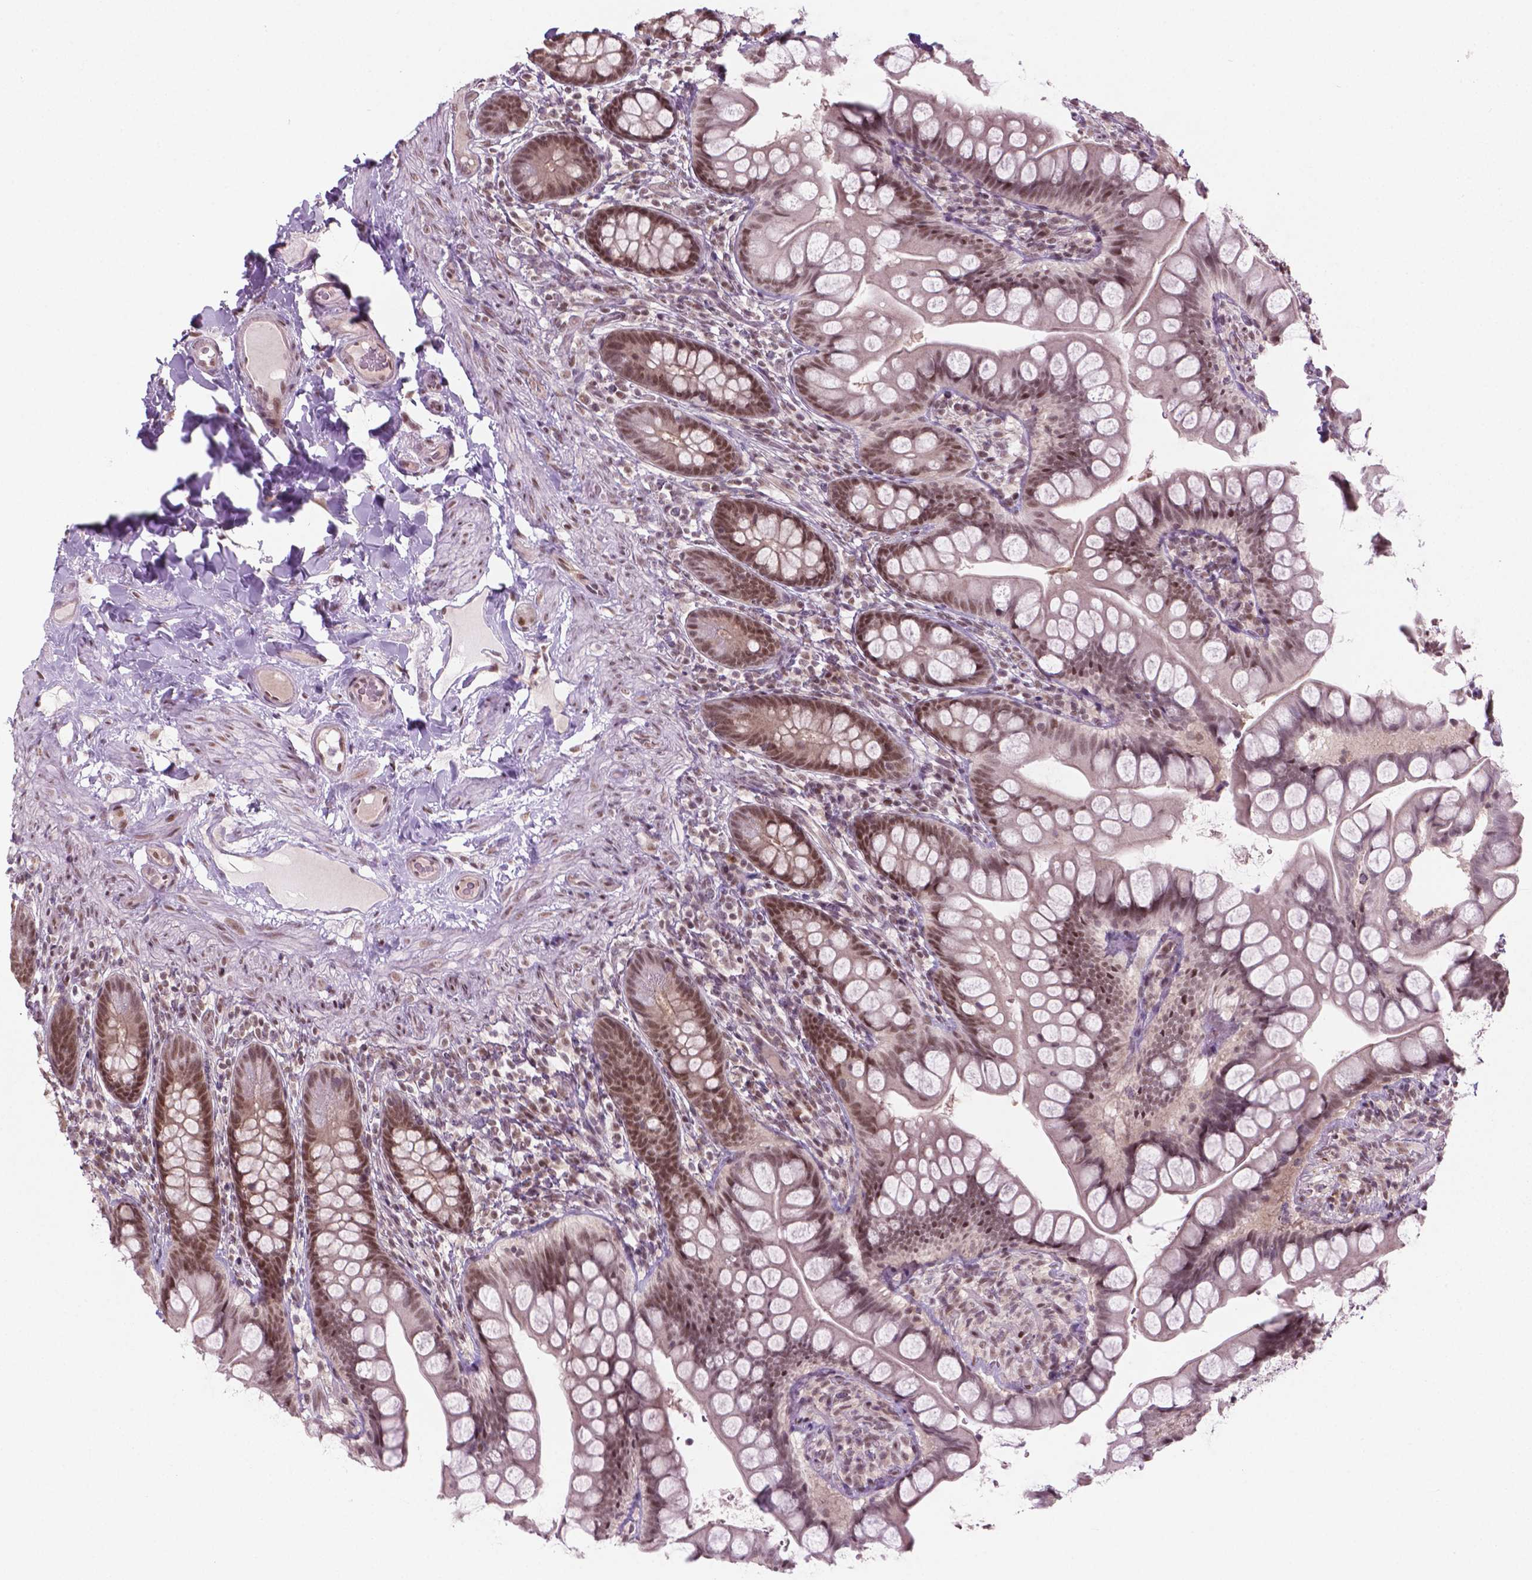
{"staining": {"intensity": "moderate", "quantity": ">75%", "location": "nuclear"}, "tissue": "small intestine", "cell_type": "Glandular cells", "image_type": "normal", "snomed": [{"axis": "morphology", "description": "Normal tissue, NOS"}, {"axis": "topography", "description": "Small intestine"}], "caption": "DAB (3,3'-diaminobenzidine) immunohistochemical staining of unremarkable small intestine shows moderate nuclear protein expression in approximately >75% of glandular cells.", "gene": "PHAX", "patient": {"sex": "male", "age": 70}}